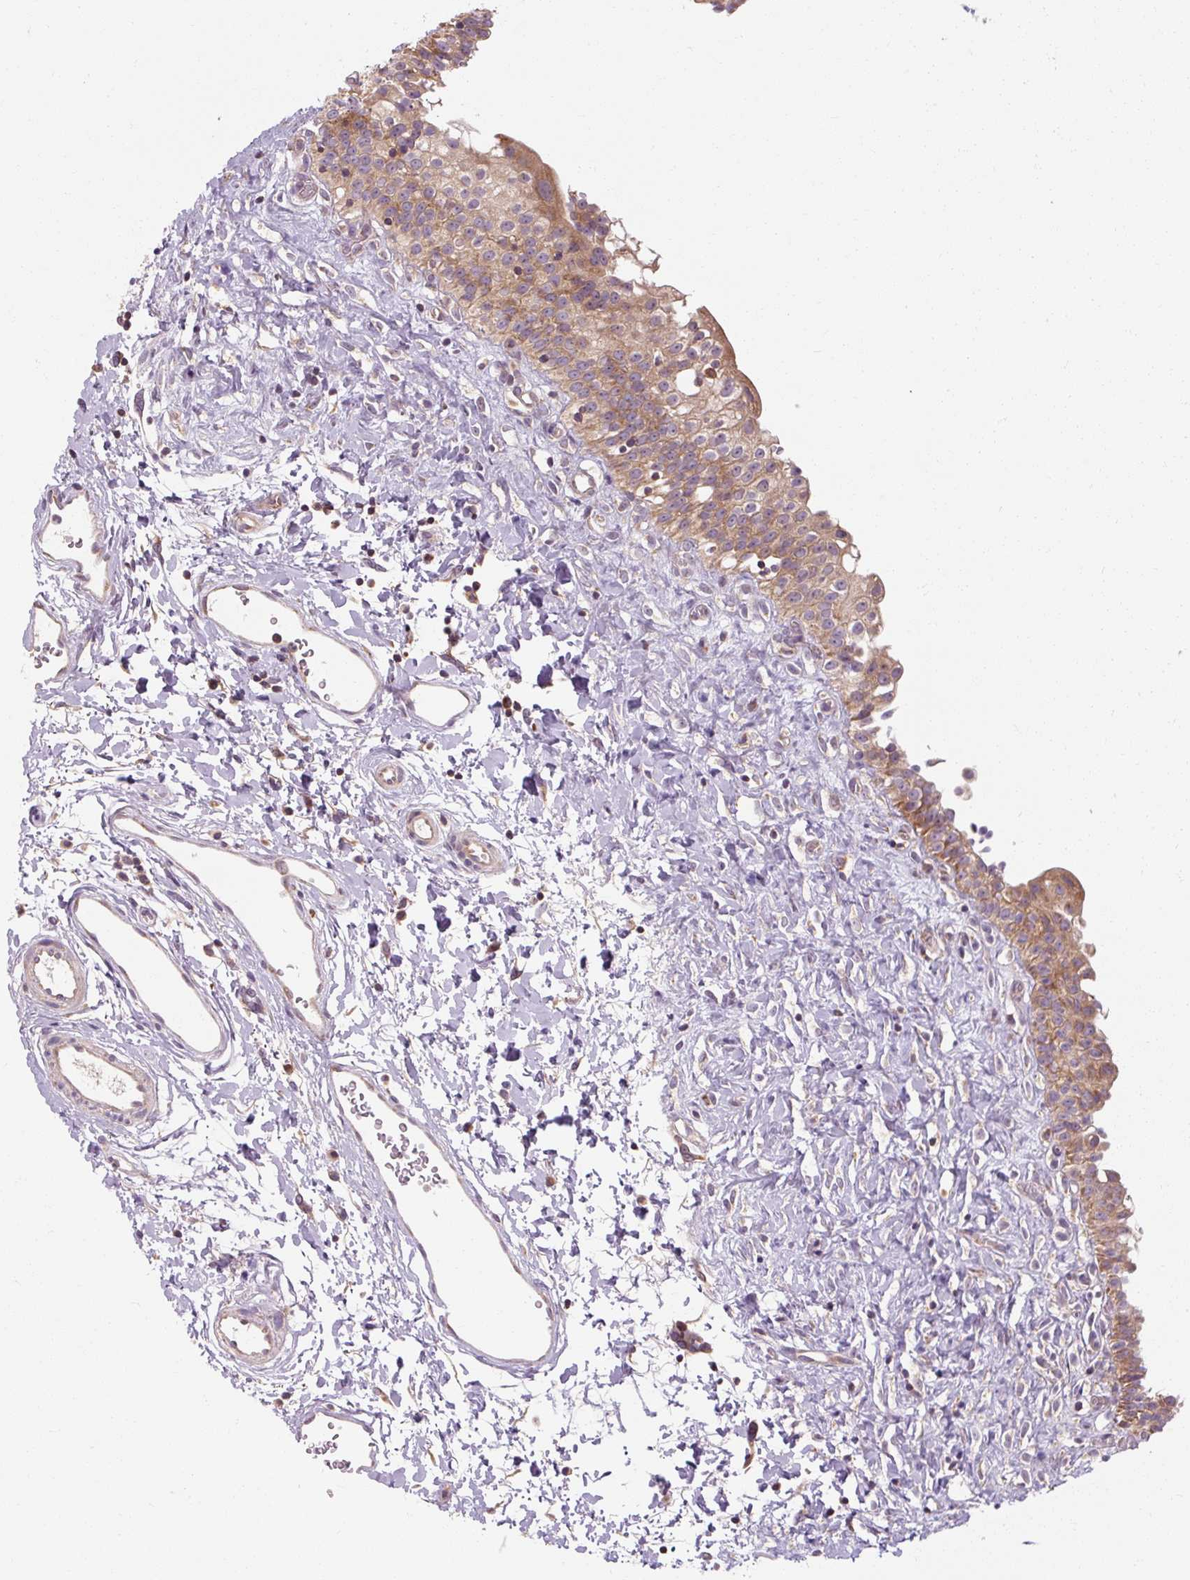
{"staining": {"intensity": "moderate", "quantity": "25%-75%", "location": "cytoplasmic/membranous"}, "tissue": "urinary bladder", "cell_type": "Urothelial cells", "image_type": "normal", "snomed": [{"axis": "morphology", "description": "Normal tissue, NOS"}, {"axis": "topography", "description": "Urinary bladder"}], "caption": "Urothelial cells exhibit medium levels of moderate cytoplasmic/membranous staining in about 25%-75% of cells in unremarkable human urinary bladder. The protein is stained brown, and the nuclei are stained in blue (DAB (3,3'-diaminobenzidine) IHC with brightfield microscopy, high magnification).", "gene": "PRSS48", "patient": {"sex": "male", "age": 51}}